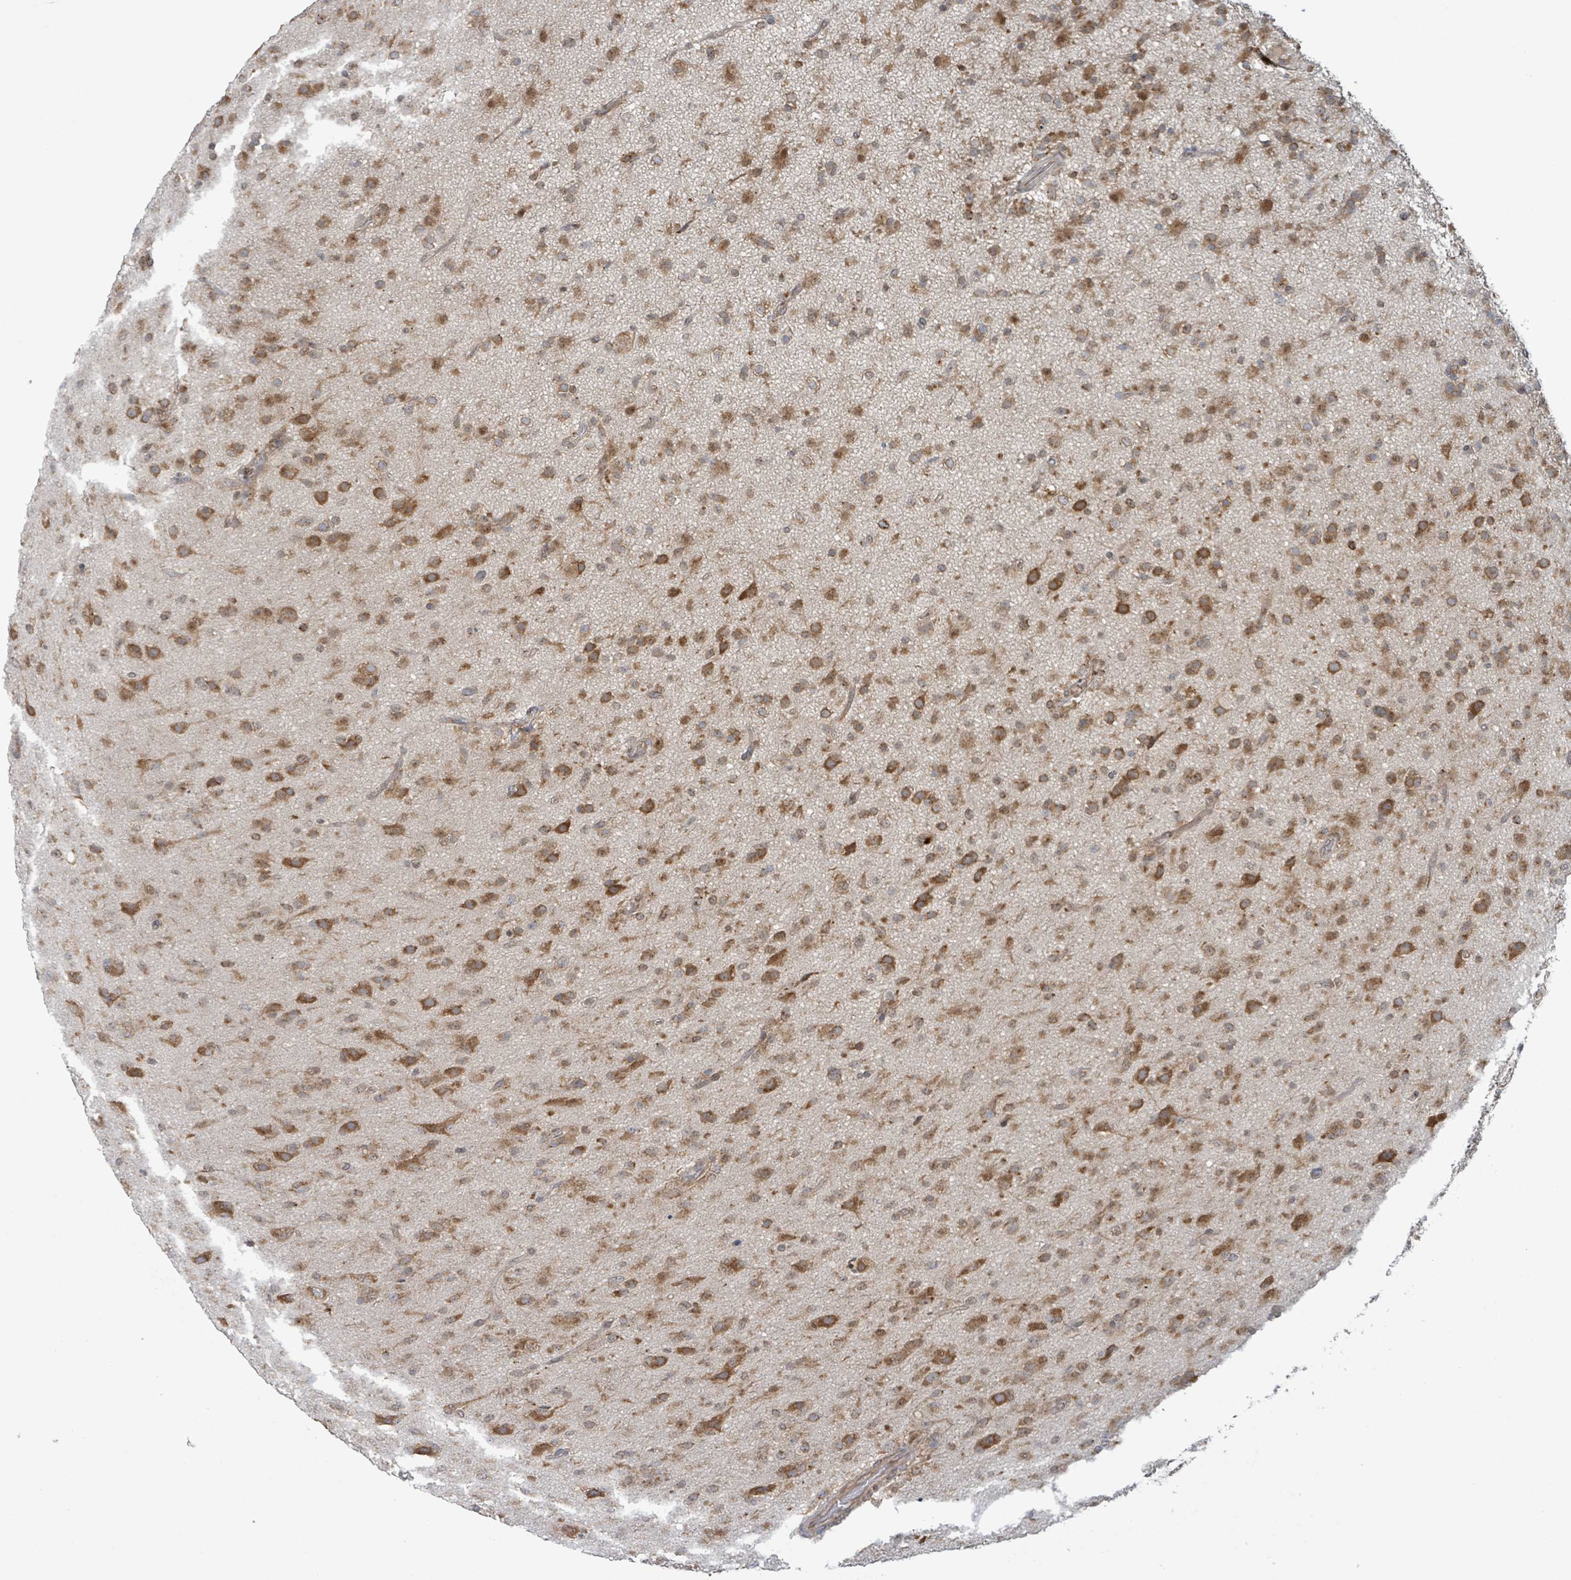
{"staining": {"intensity": "moderate", "quantity": ">75%", "location": "cytoplasmic/membranous"}, "tissue": "glioma", "cell_type": "Tumor cells", "image_type": "cancer", "snomed": [{"axis": "morphology", "description": "Glioma, malignant, Low grade"}, {"axis": "topography", "description": "Brain"}], "caption": "Brown immunohistochemical staining in human glioma displays moderate cytoplasmic/membranous expression in approximately >75% of tumor cells. The protein of interest is stained brown, and the nuclei are stained in blue (DAB (3,3'-diaminobenzidine) IHC with brightfield microscopy, high magnification).", "gene": "OR51E1", "patient": {"sex": "male", "age": 65}}